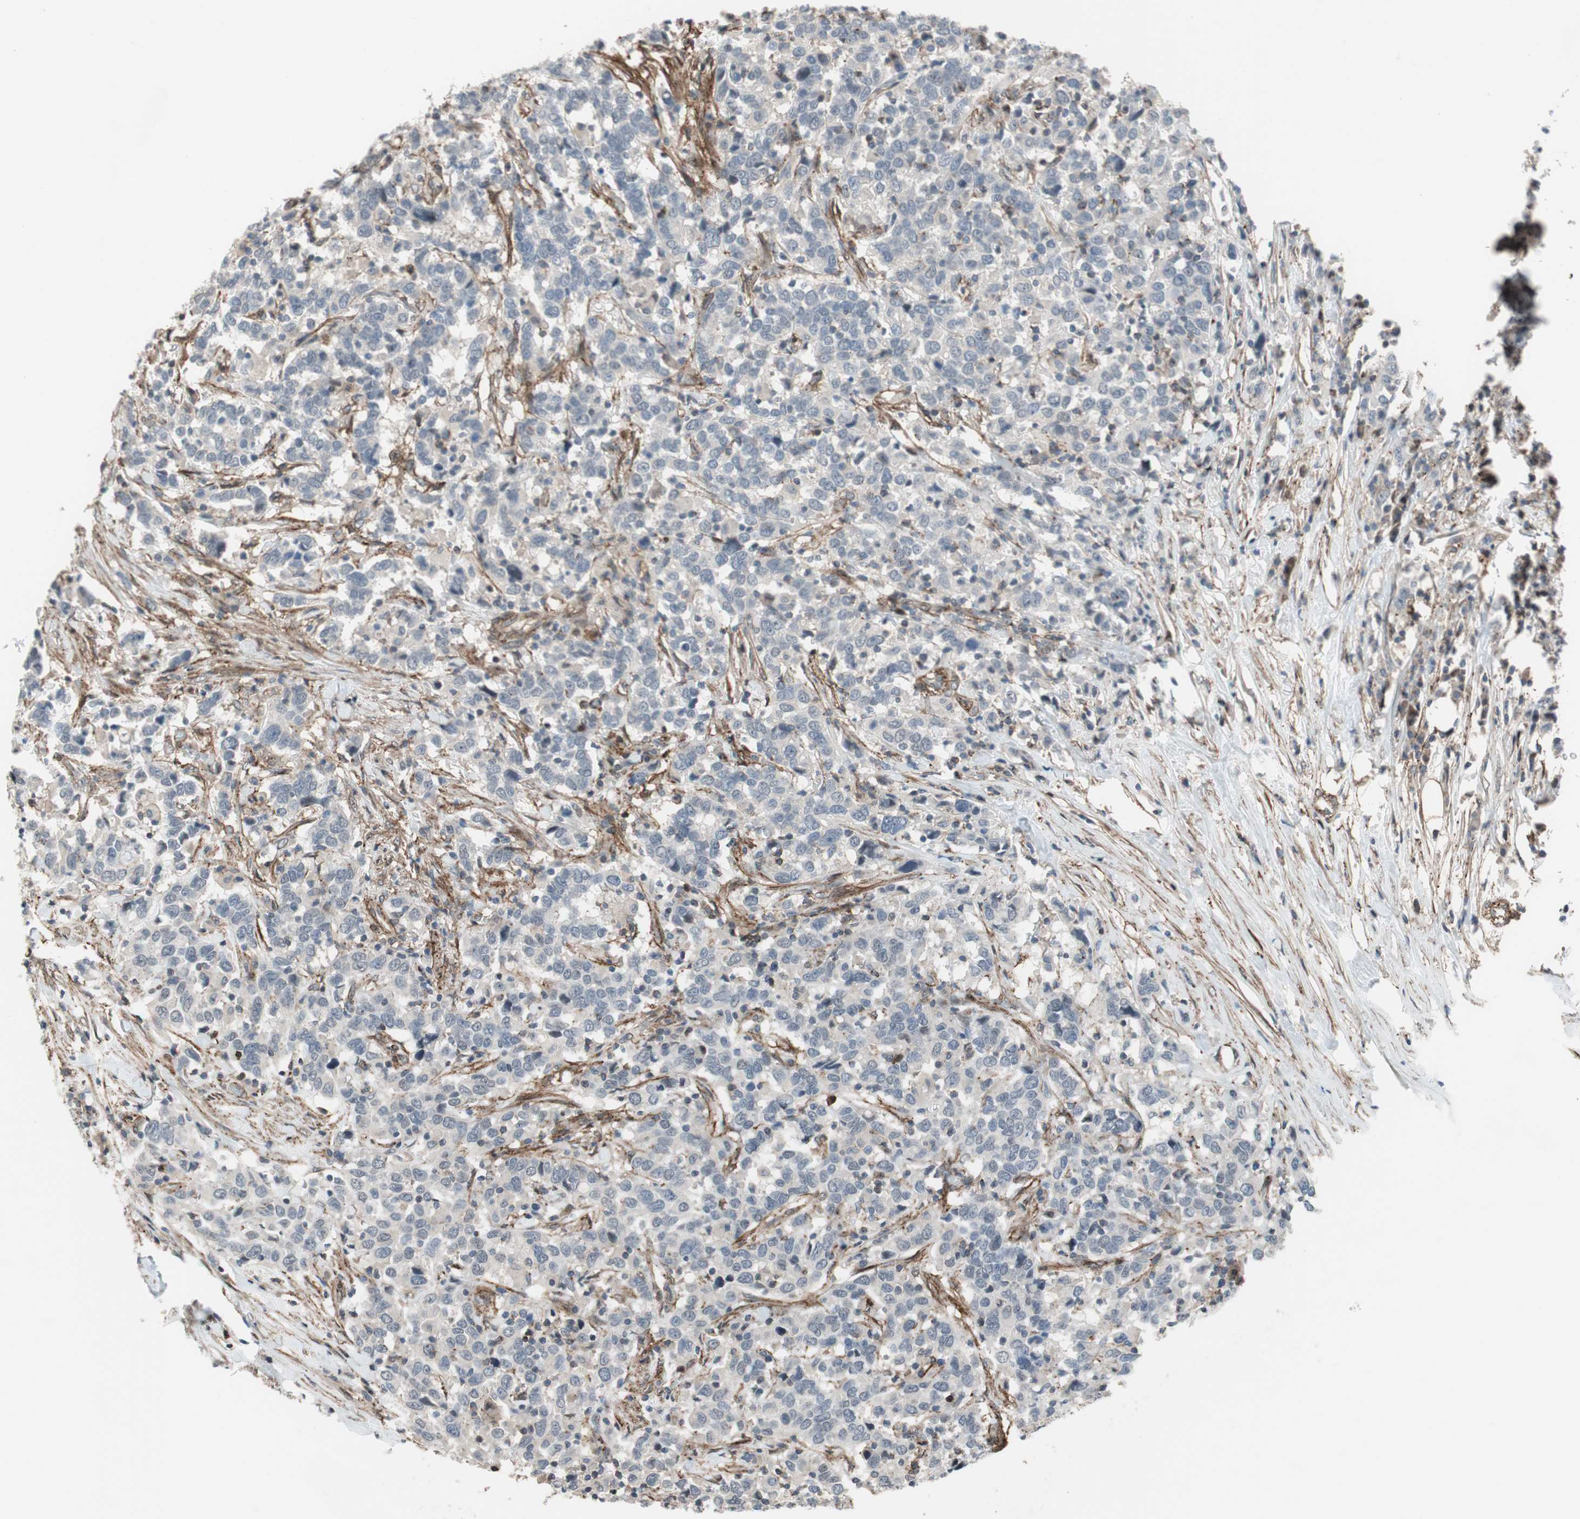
{"staining": {"intensity": "negative", "quantity": "none", "location": "none"}, "tissue": "urothelial cancer", "cell_type": "Tumor cells", "image_type": "cancer", "snomed": [{"axis": "morphology", "description": "Urothelial carcinoma, High grade"}, {"axis": "topography", "description": "Urinary bladder"}], "caption": "Tumor cells show no significant positivity in high-grade urothelial carcinoma.", "gene": "GRHL1", "patient": {"sex": "male", "age": 61}}